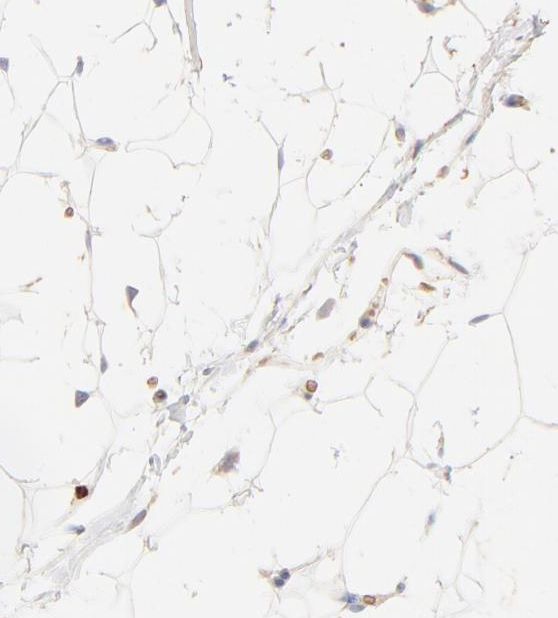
{"staining": {"intensity": "weak", "quantity": ">75%", "location": "cytoplasmic/membranous"}, "tissue": "adipose tissue", "cell_type": "Adipocytes", "image_type": "normal", "snomed": [{"axis": "morphology", "description": "Normal tissue, NOS"}, {"axis": "topography", "description": "Soft tissue"}], "caption": "IHC (DAB) staining of normal human adipose tissue shows weak cytoplasmic/membranous protein staining in about >75% of adipocytes.", "gene": "SPTB", "patient": {"sex": "male", "age": 26}}